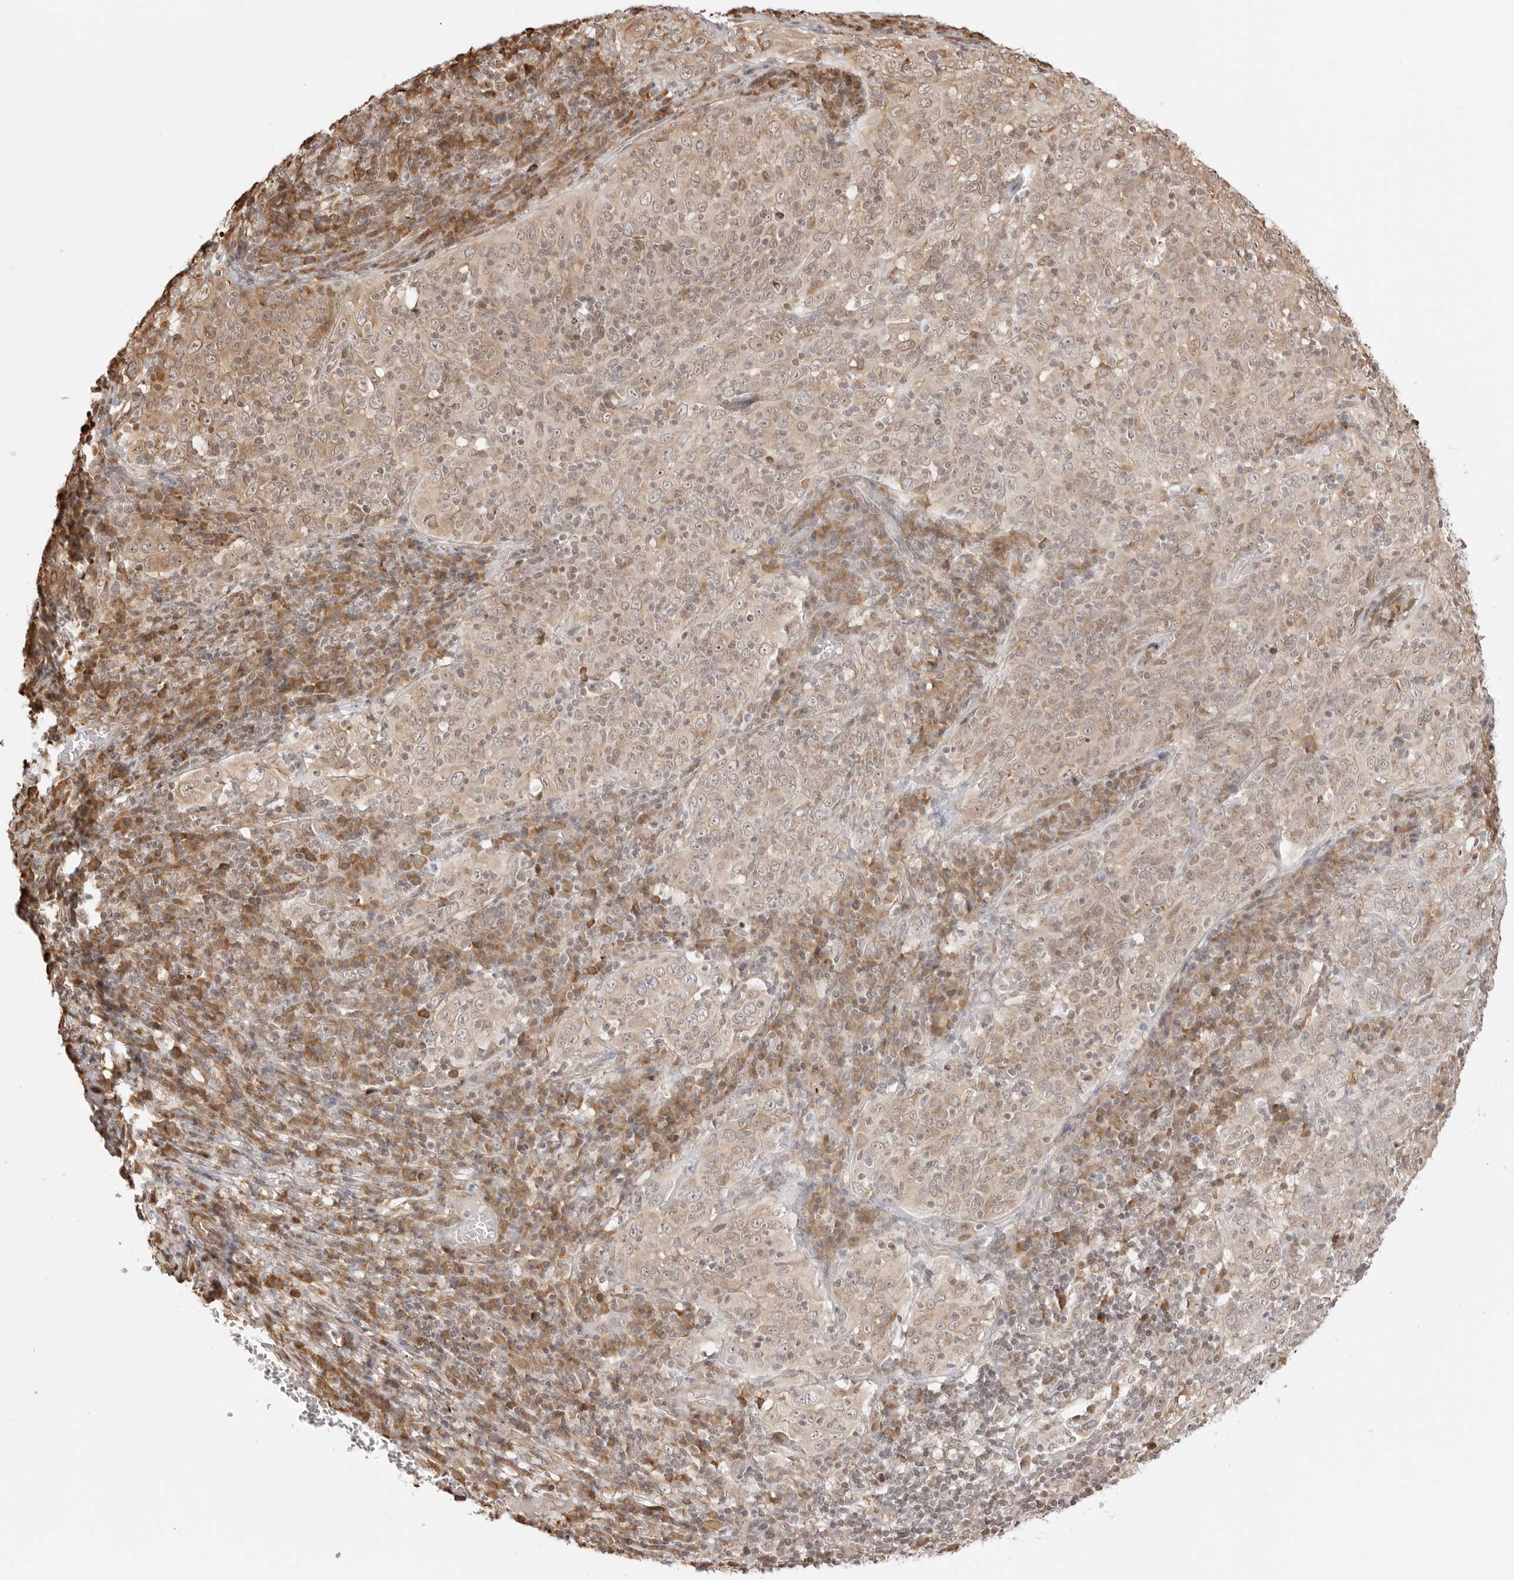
{"staining": {"intensity": "weak", "quantity": "25%-75%", "location": "cytoplasmic/membranous,nuclear"}, "tissue": "cervical cancer", "cell_type": "Tumor cells", "image_type": "cancer", "snomed": [{"axis": "morphology", "description": "Squamous cell carcinoma, NOS"}, {"axis": "topography", "description": "Cervix"}], "caption": "Tumor cells show weak cytoplasmic/membranous and nuclear staining in about 25%-75% of cells in squamous cell carcinoma (cervical).", "gene": "FKBP14", "patient": {"sex": "female", "age": 46}}